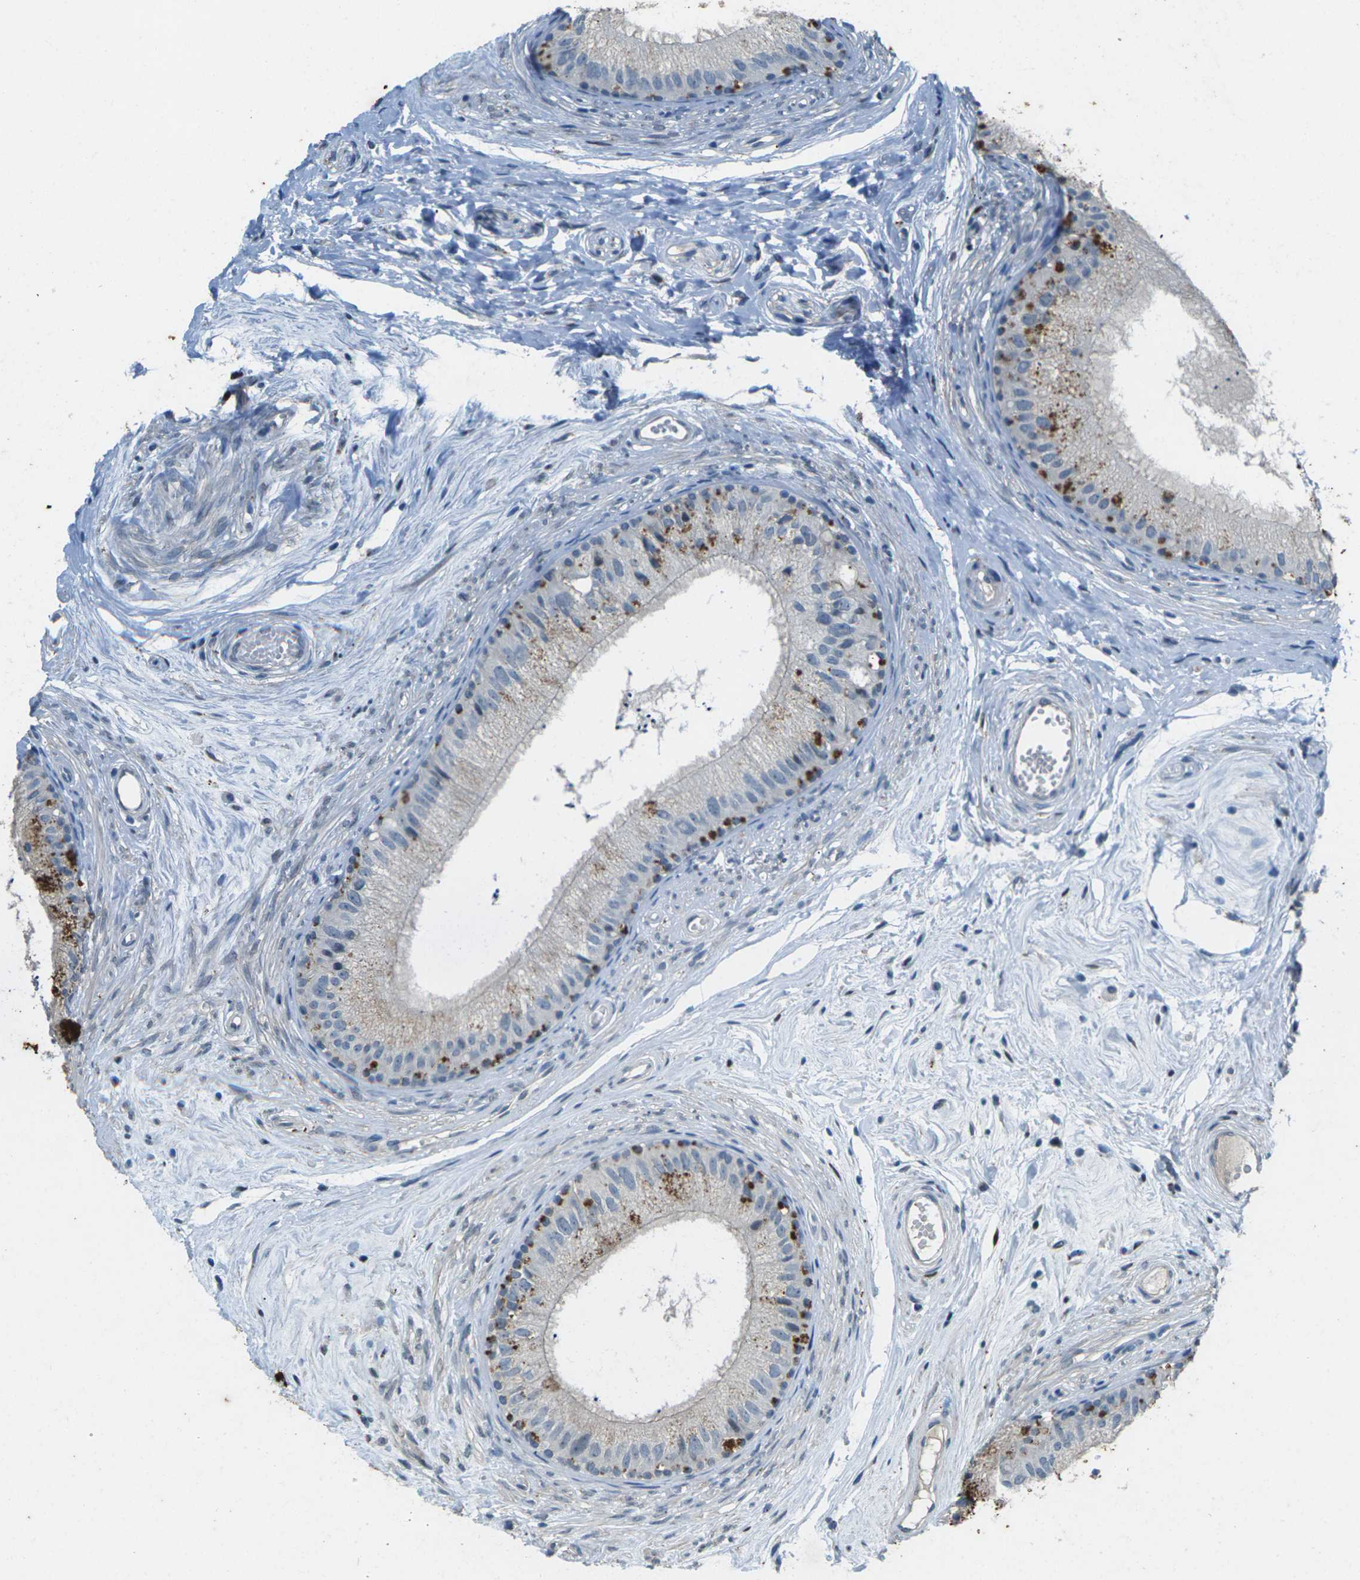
{"staining": {"intensity": "moderate", "quantity": "25%-75%", "location": "cytoplasmic/membranous"}, "tissue": "epididymis", "cell_type": "Glandular cells", "image_type": "normal", "snomed": [{"axis": "morphology", "description": "Normal tissue, NOS"}, {"axis": "topography", "description": "Epididymis"}], "caption": "Epididymis stained with IHC reveals moderate cytoplasmic/membranous staining in about 25%-75% of glandular cells.", "gene": "SIGLEC14", "patient": {"sex": "male", "age": 56}}